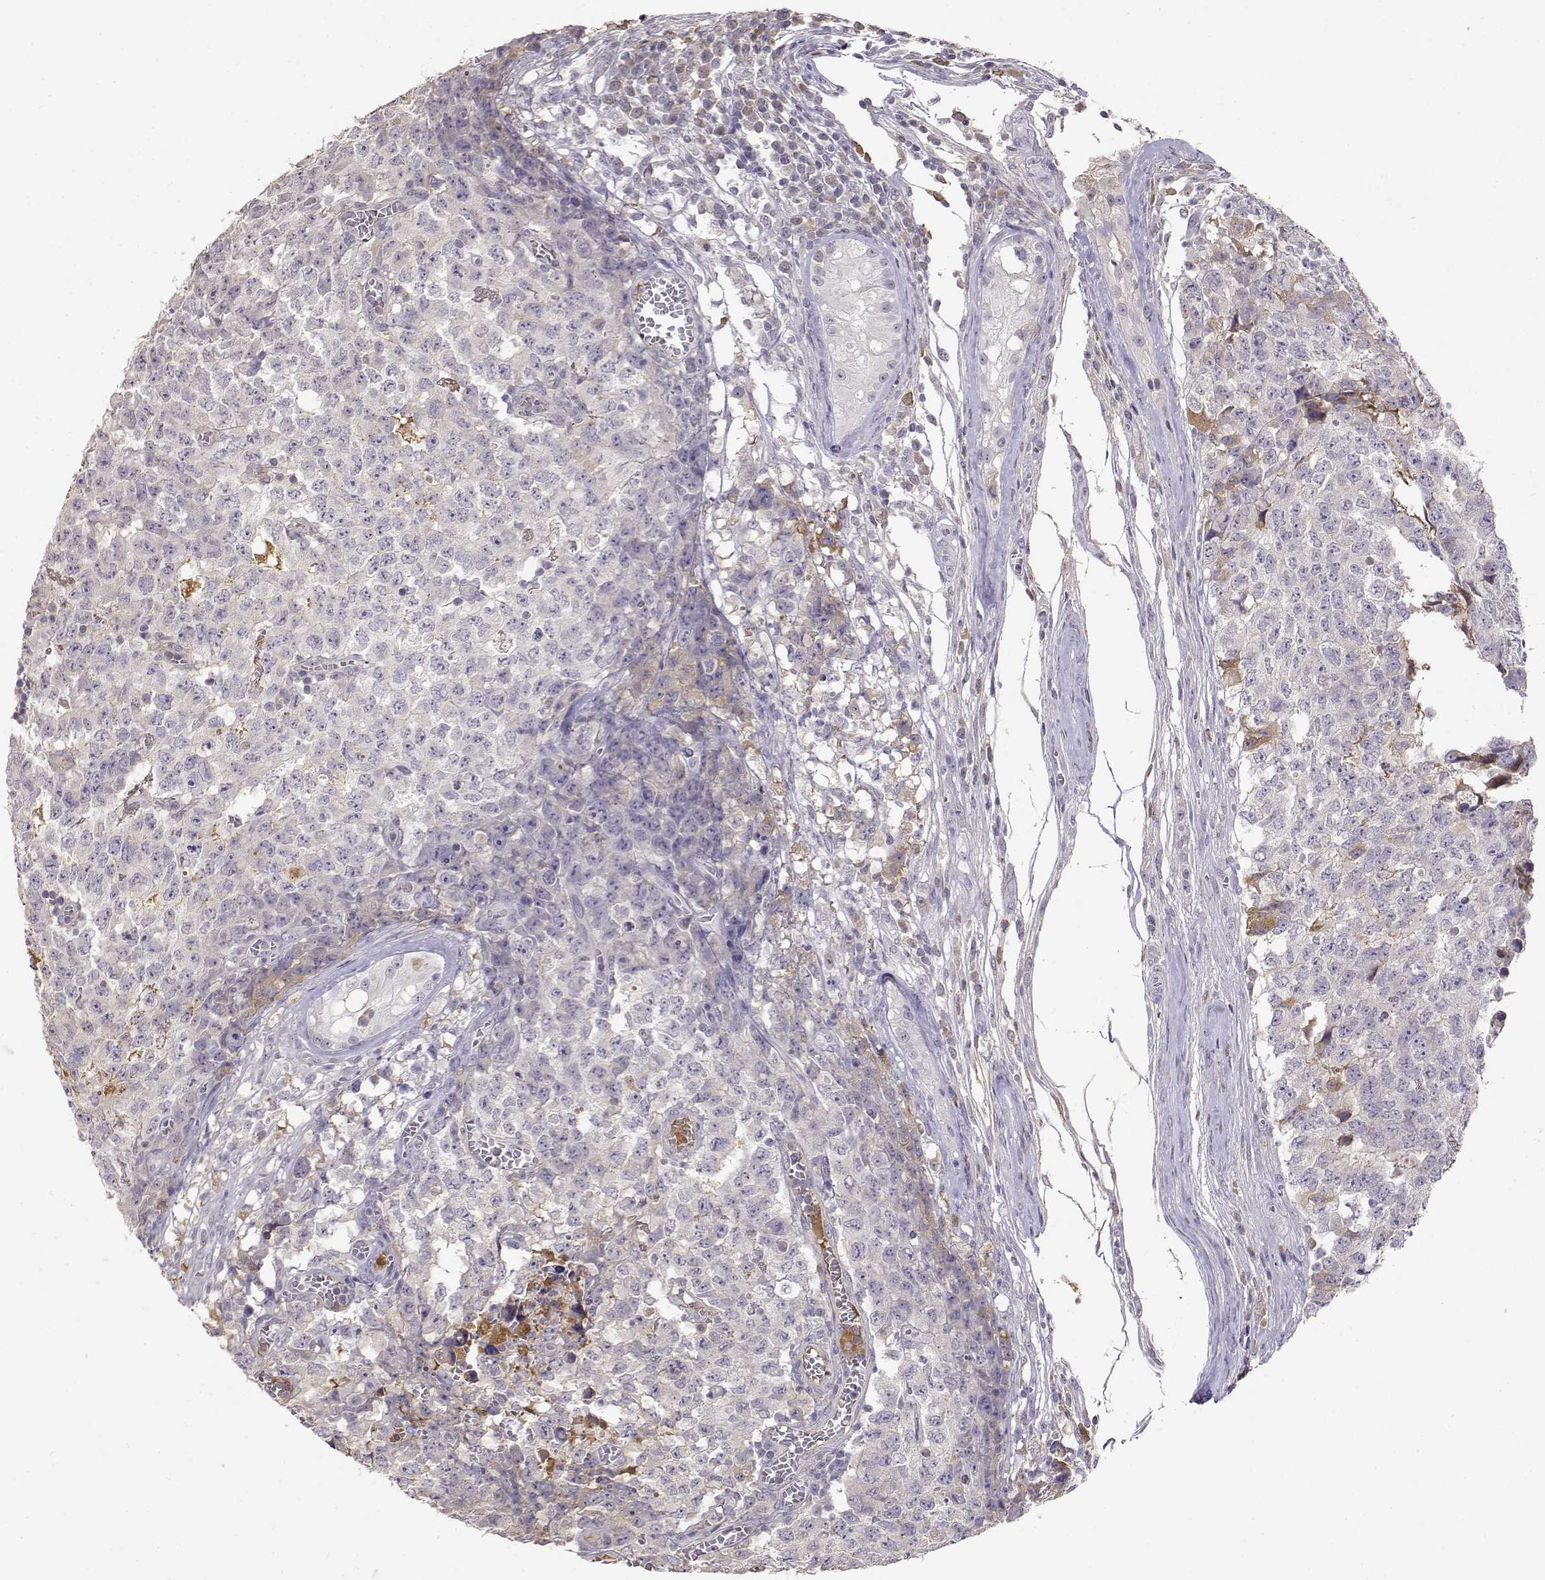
{"staining": {"intensity": "weak", "quantity": "<25%", "location": "cytoplasmic/membranous"}, "tissue": "testis cancer", "cell_type": "Tumor cells", "image_type": "cancer", "snomed": [{"axis": "morphology", "description": "Carcinoma, Embryonal, NOS"}, {"axis": "topography", "description": "Testis"}], "caption": "IHC of embryonal carcinoma (testis) reveals no staining in tumor cells.", "gene": "TACR1", "patient": {"sex": "male", "age": 23}}